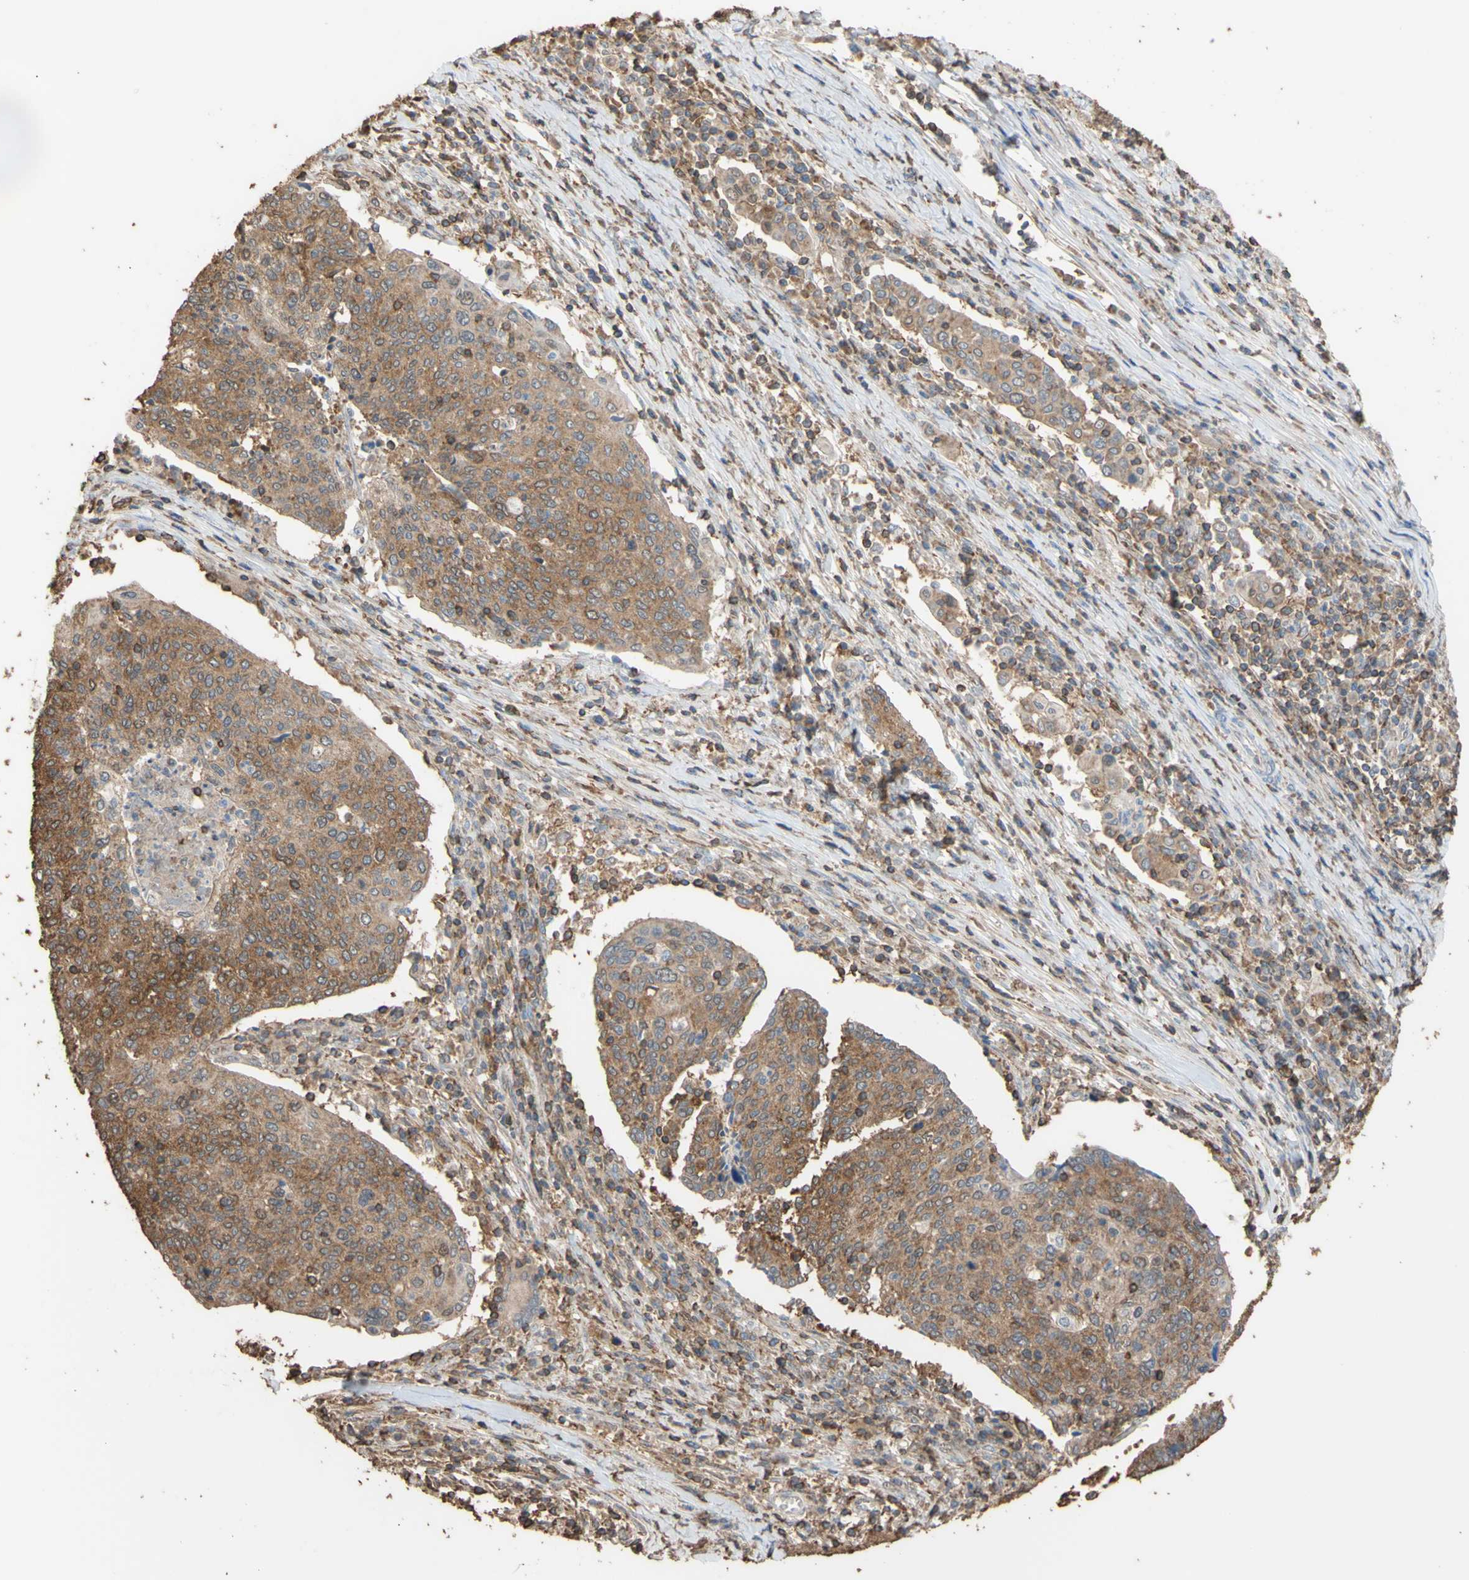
{"staining": {"intensity": "moderate", "quantity": ">75%", "location": "cytoplasmic/membranous"}, "tissue": "cervical cancer", "cell_type": "Tumor cells", "image_type": "cancer", "snomed": [{"axis": "morphology", "description": "Squamous cell carcinoma, NOS"}, {"axis": "topography", "description": "Cervix"}], "caption": "Immunohistochemistry (IHC) photomicrograph of human cervical cancer stained for a protein (brown), which exhibits medium levels of moderate cytoplasmic/membranous positivity in about >75% of tumor cells.", "gene": "ALDH9A1", "patient": {"sex": "female", "age": 40}}